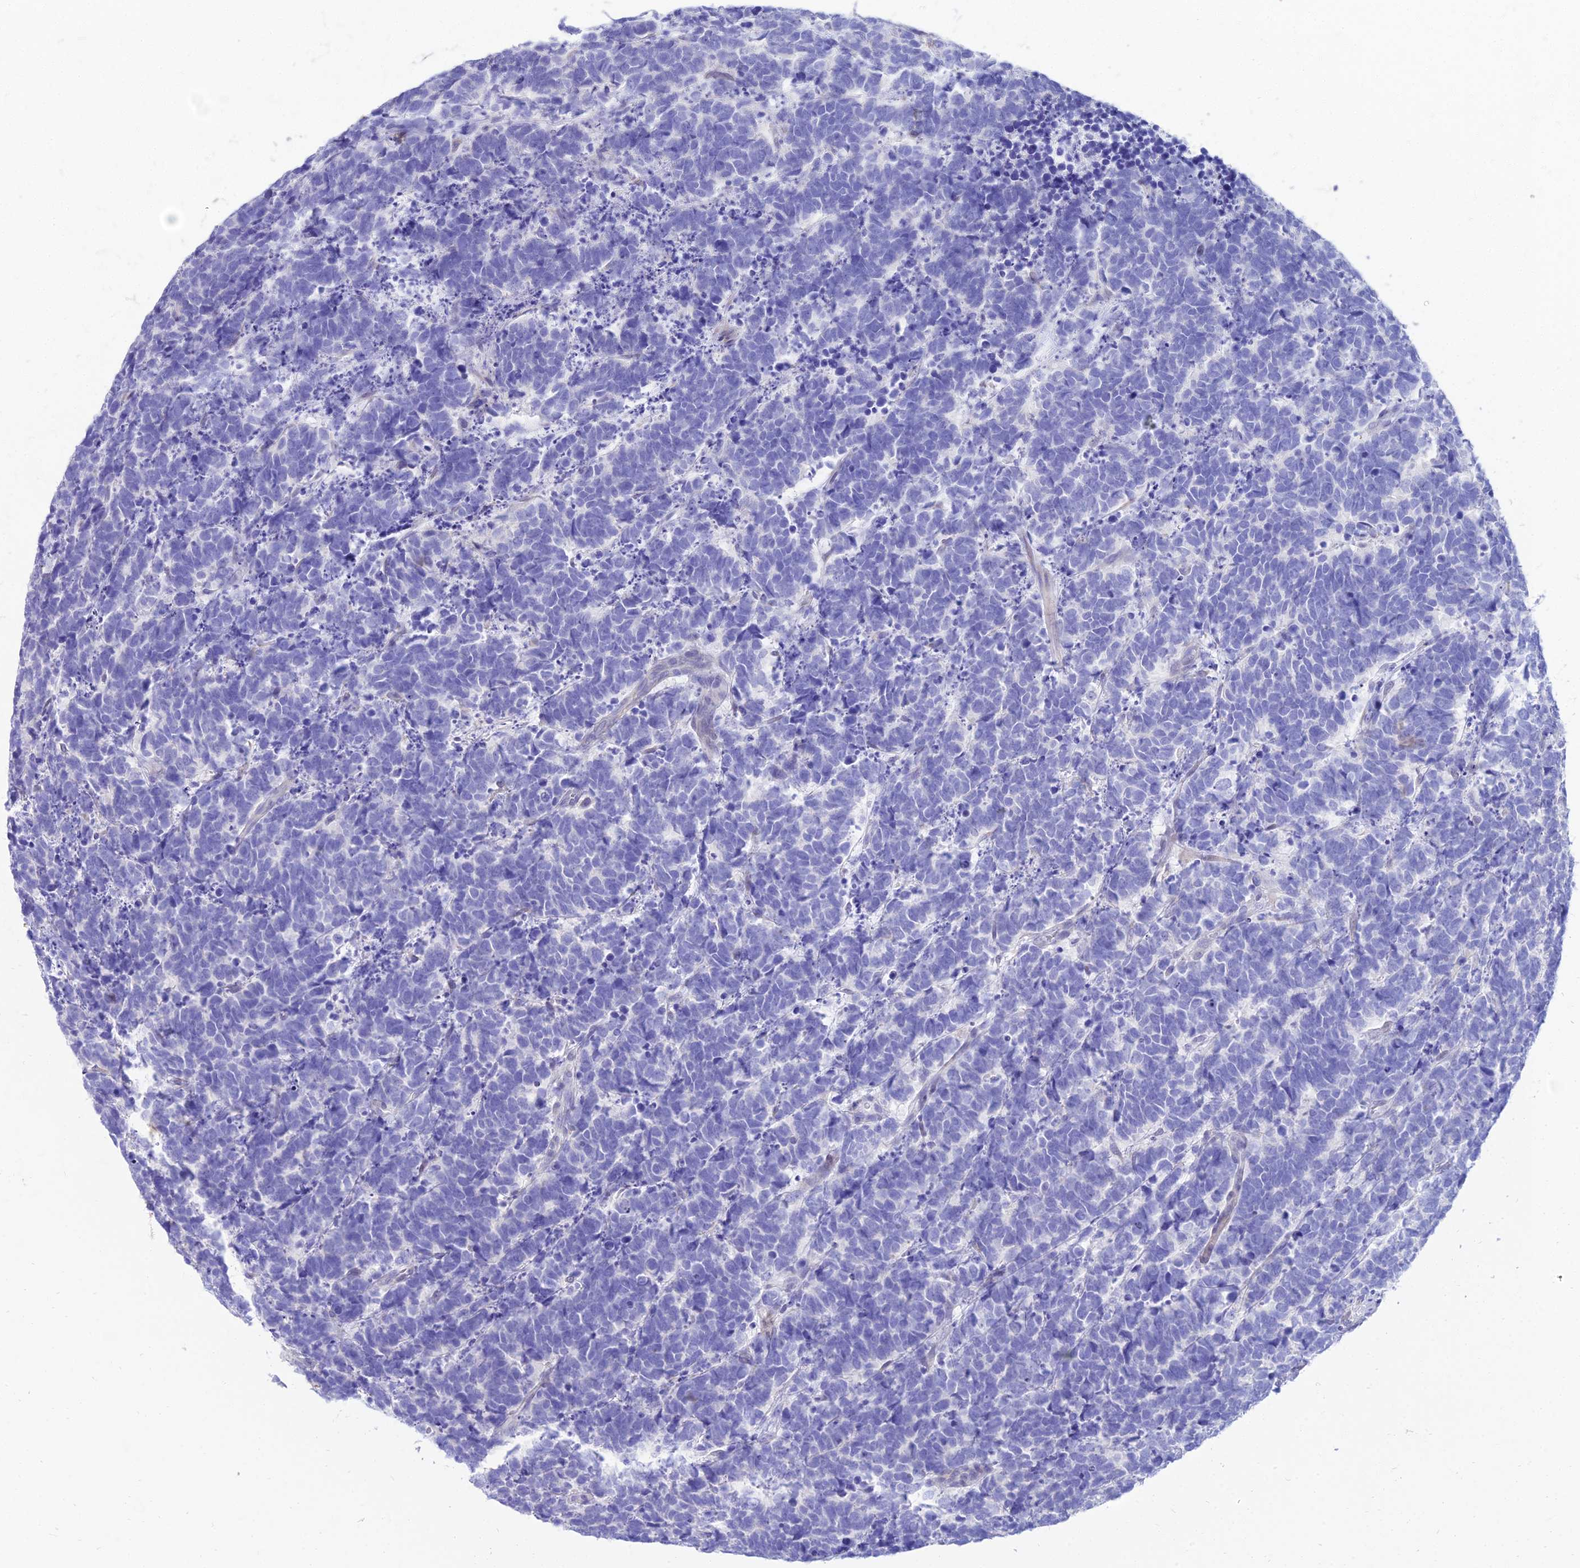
{"staining": {"intensity": "negative", "quantity": "none", "location": "none"}, "tissue": "carcinoid", "cell_type": "Tumor cells", "image_type": "cancer", "snomed": [{"axis": "morphology", "description": "Carcinoma, NOS"}, {"axis": "morphology", "description": "Carcinoid, malignant, NOS"}, {"axis": "topography", "description": "Urinary bladder"}], "caption": "Carcinoma was stained to show a protein in brown. There is no significant positivity in tumor cells.", "gene": "TAC3", "patient": {"sex": "male", "age": 57}}